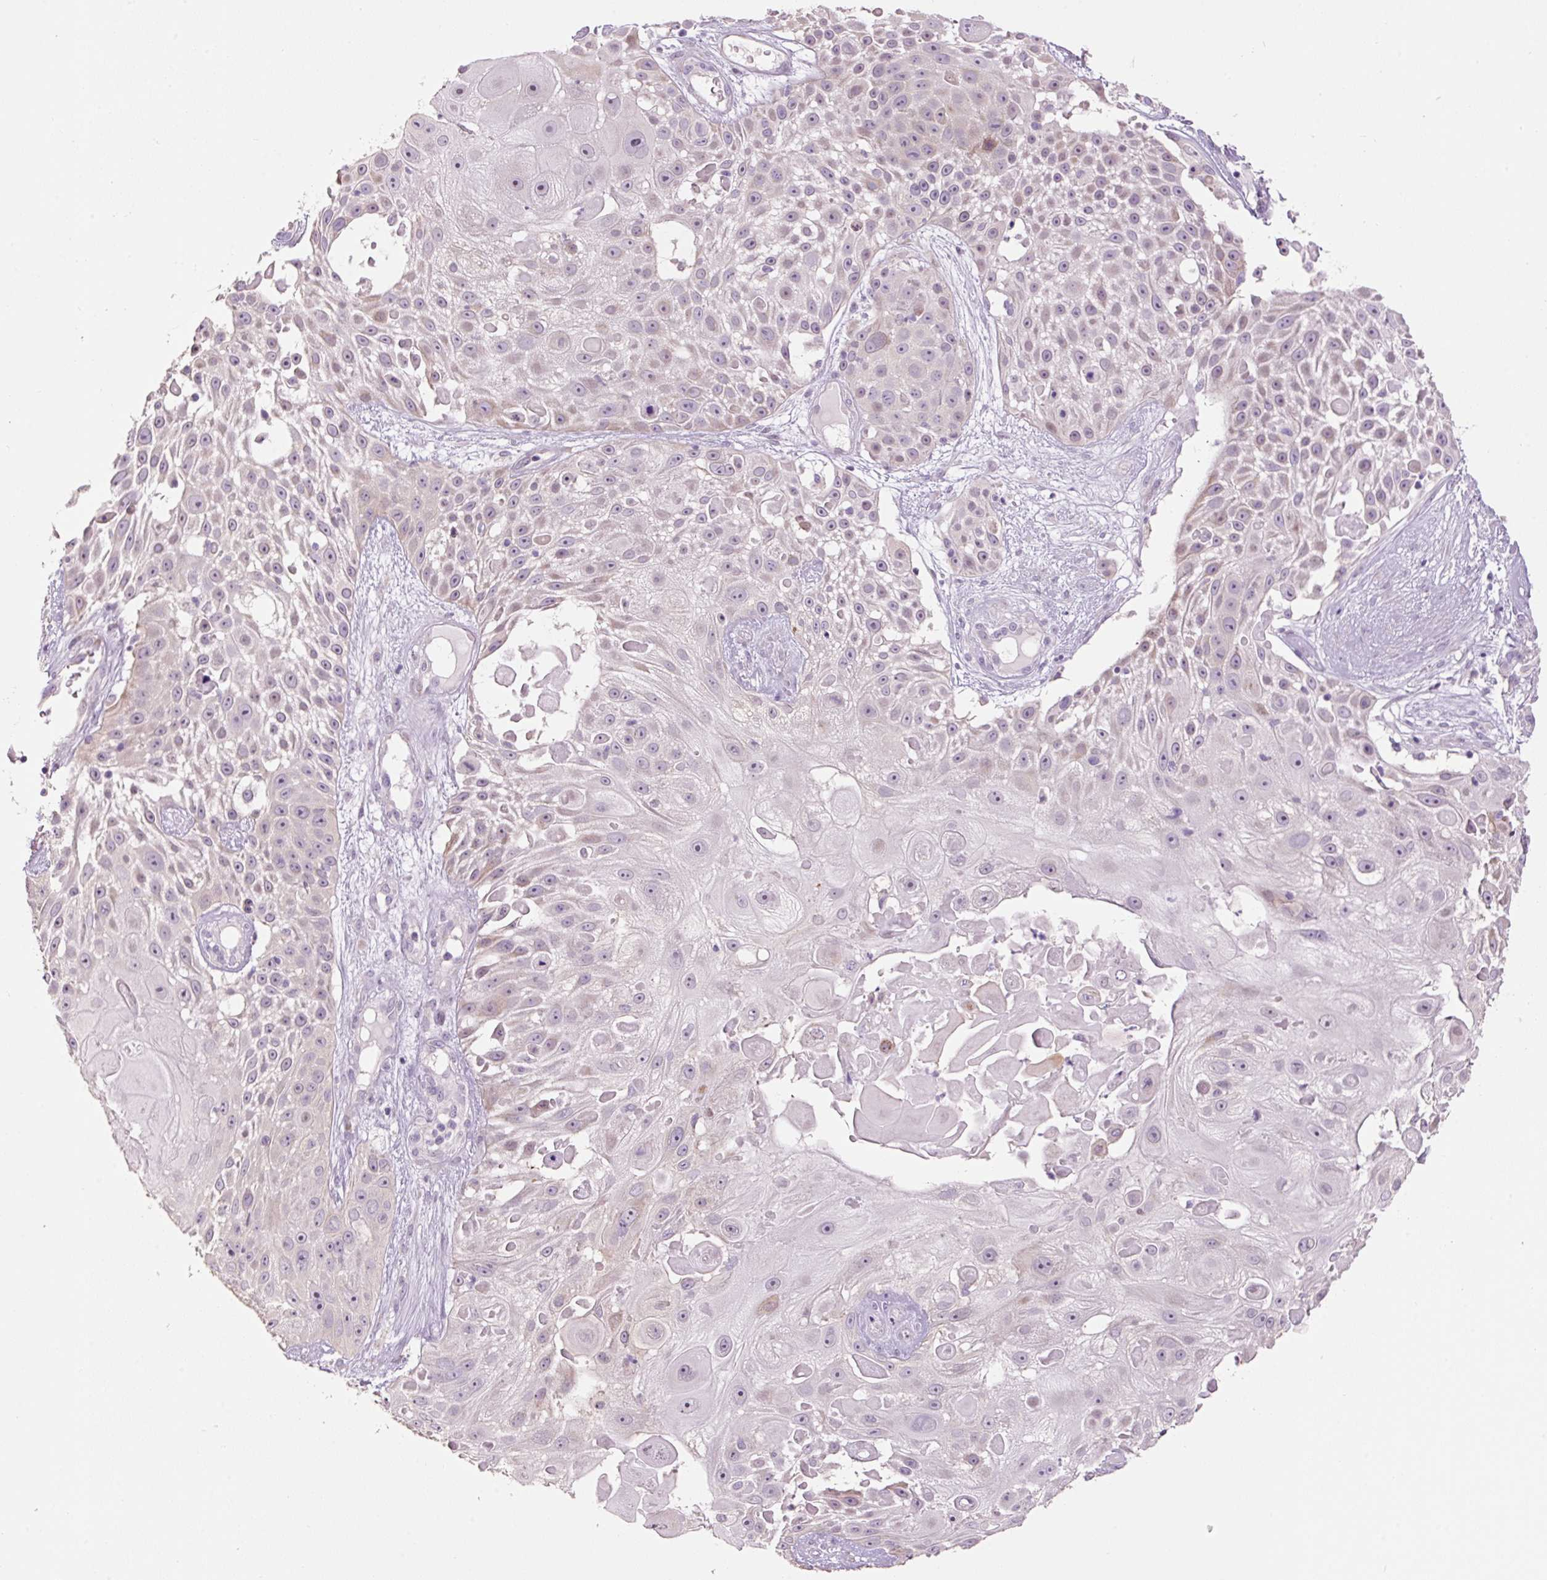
{"staining": {"intensity": "negative", "quantity": "none", "location": "none"}, "tissue": "skin cancer", "cell_type": "Tumor cells", "image_type": "cancer", "snomed": [{"axis": "morphology", "description": "Squamous cell carcinoma, NOS"}, {"axis": "topography", "description": "Skin"}], "caption": "There is no significant positivity in tumor cells of skin squamous cell carcinoma. (DAB (3,3'-diaminobenzidine) IHC visualized using brightfield microscopy, high magnification).", "gene": "HAX1", "patient": {"sex": "female", "age": 86}}